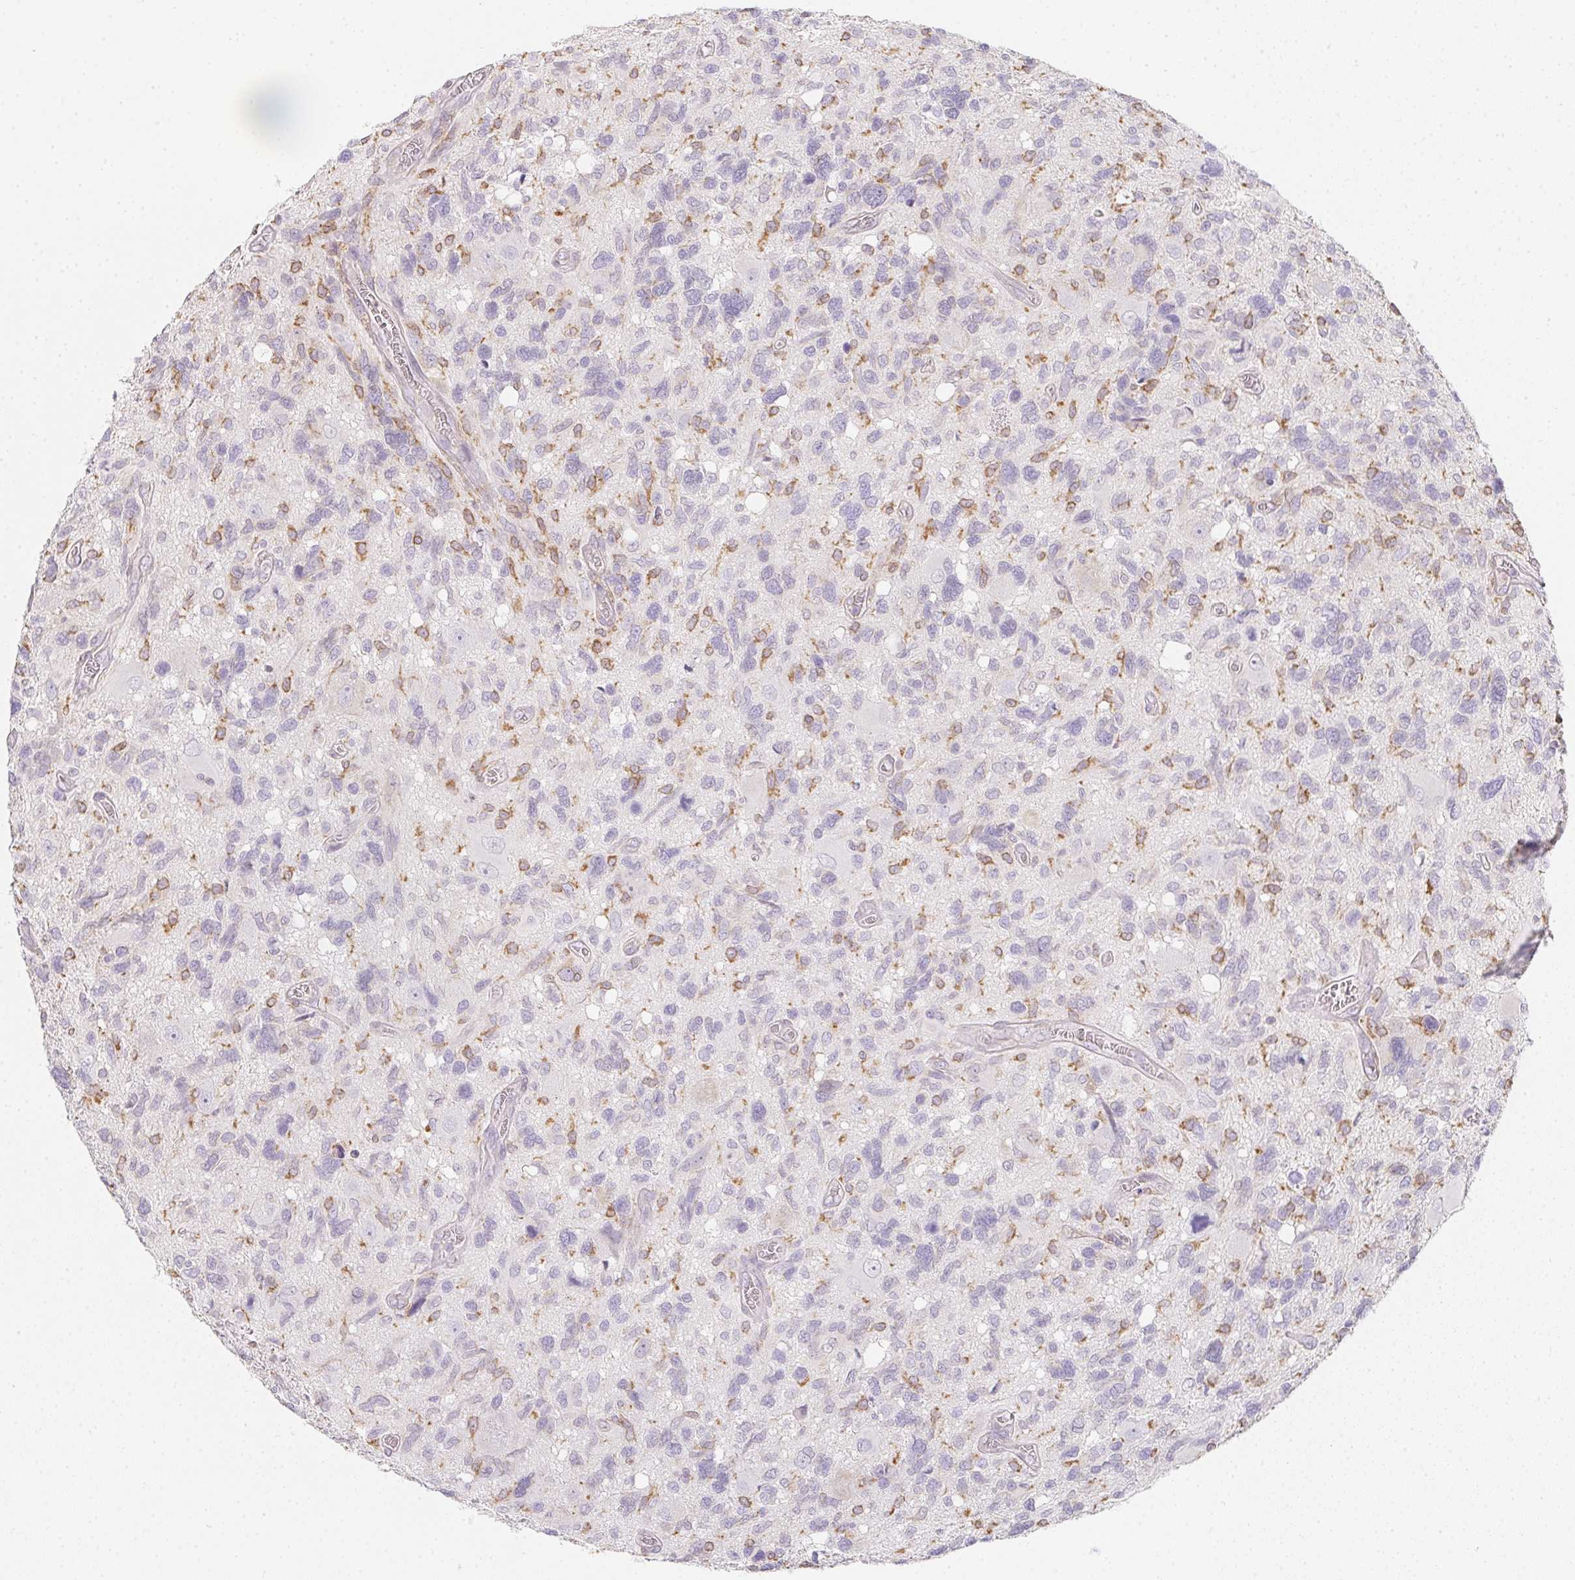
{"staining": {"intensity": "negative", "quantity": "none", "location": "none"}, "tissue": "glioma", "cell_type": "Tumor cells", "image_type": "cancer", "snomed": [{"axis": "morphology", "description": "Glioma, malignant, High grade"}, {"axis": "topography", "description": "Brain"}], "caption": "IHC of human glioma reveals no expression in tumor cells.", "gene": "SOAT1", "patient": {"sex": "male", "age": 49}}